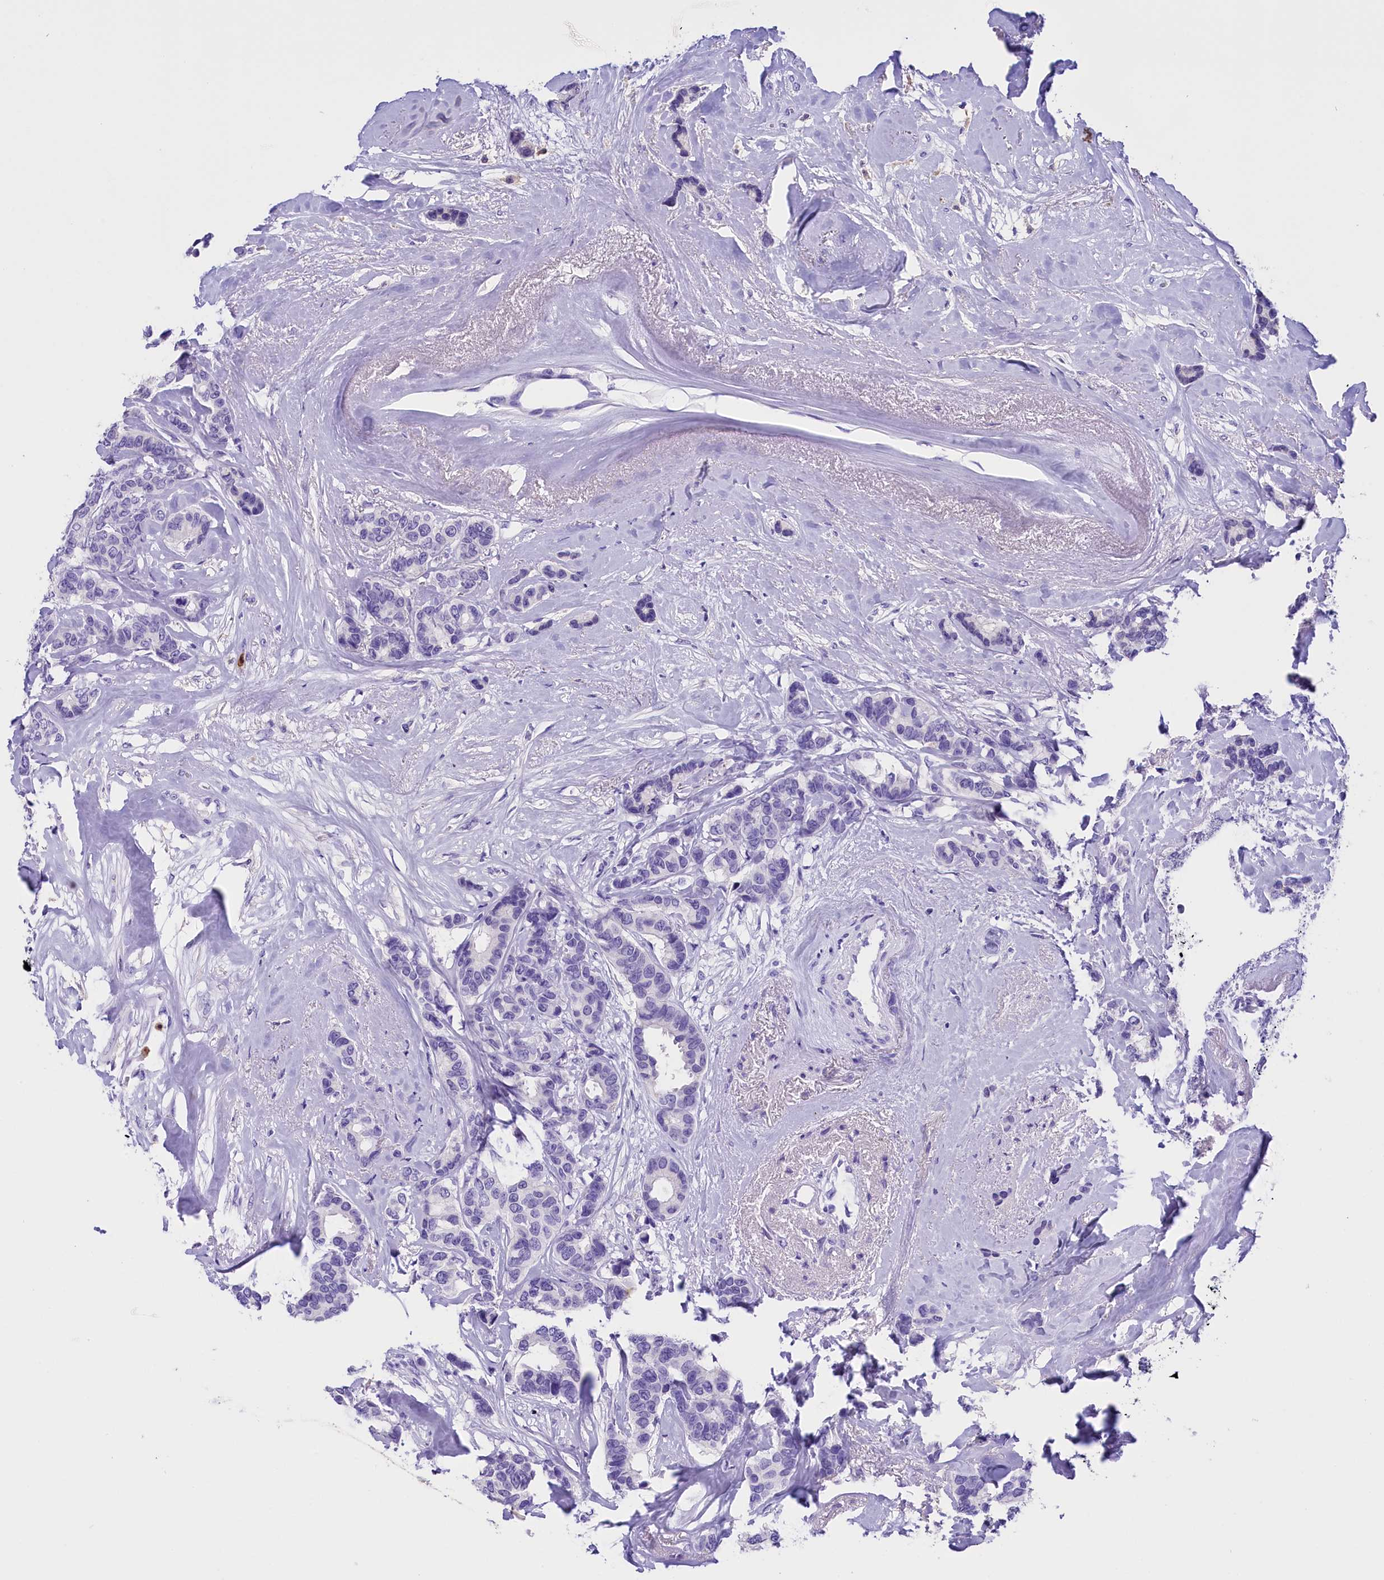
{"staining": {"intensity": "negative", "quantity": "none", "location": "none"}, "tissue": "breast cancer", "cell_type": "Tumor cells", "image_type": "cancer", "snomed": [{"axis": "morphology", "description": "Duct carcinoma"}, {"axis": "topography", "description": "Breast"}], "caption": "A high-resolution photomicrograph shows immunohistochemistry staining of breast cancer, which shows no significant expression in tumor cells.", "gene": "CLC", "patient": {"sex": "female", "age": 87}}